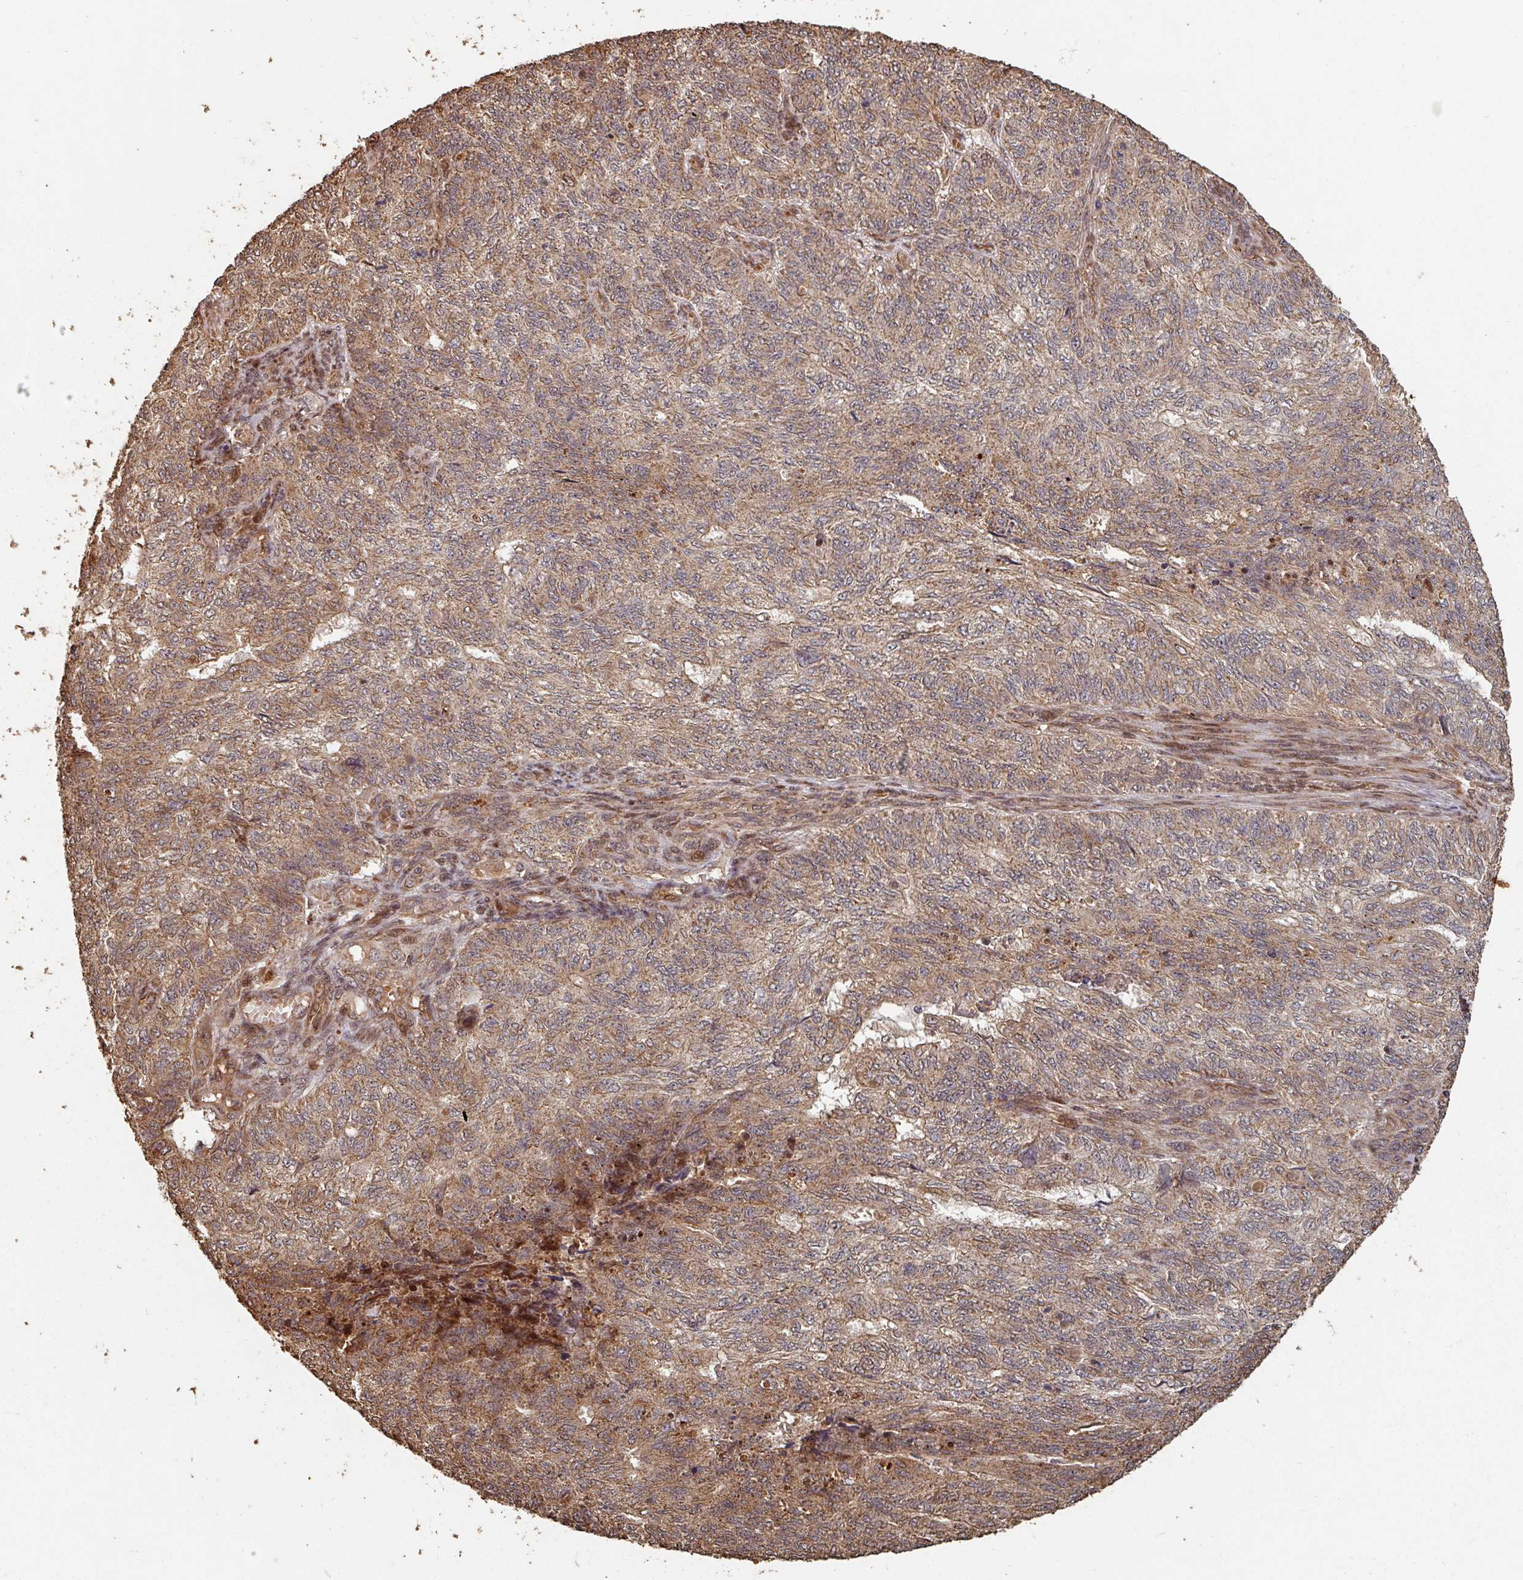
{"staining": {"intensity": "moderate", "quantity": ">75%", "location": "cytoplasmic/membranous"}, "tissue": "endometrial cancer", "cell_type": "Tumor cells", "image_type": "cancer", "snomed": [{"axis": "morphology", "description": "Adenocarcinoma, NOS"}, {"axis": "topography", "description": "Endometrium"}], "caption": "Immunohistochemical staining of endometrial adenocarcinoma displays medium levels of moderate cytoplasmic/membranous positivity in approximately >75% of tumor cells.", "gene": "EID1", "patient": {"sex": "female", "age": 32}}